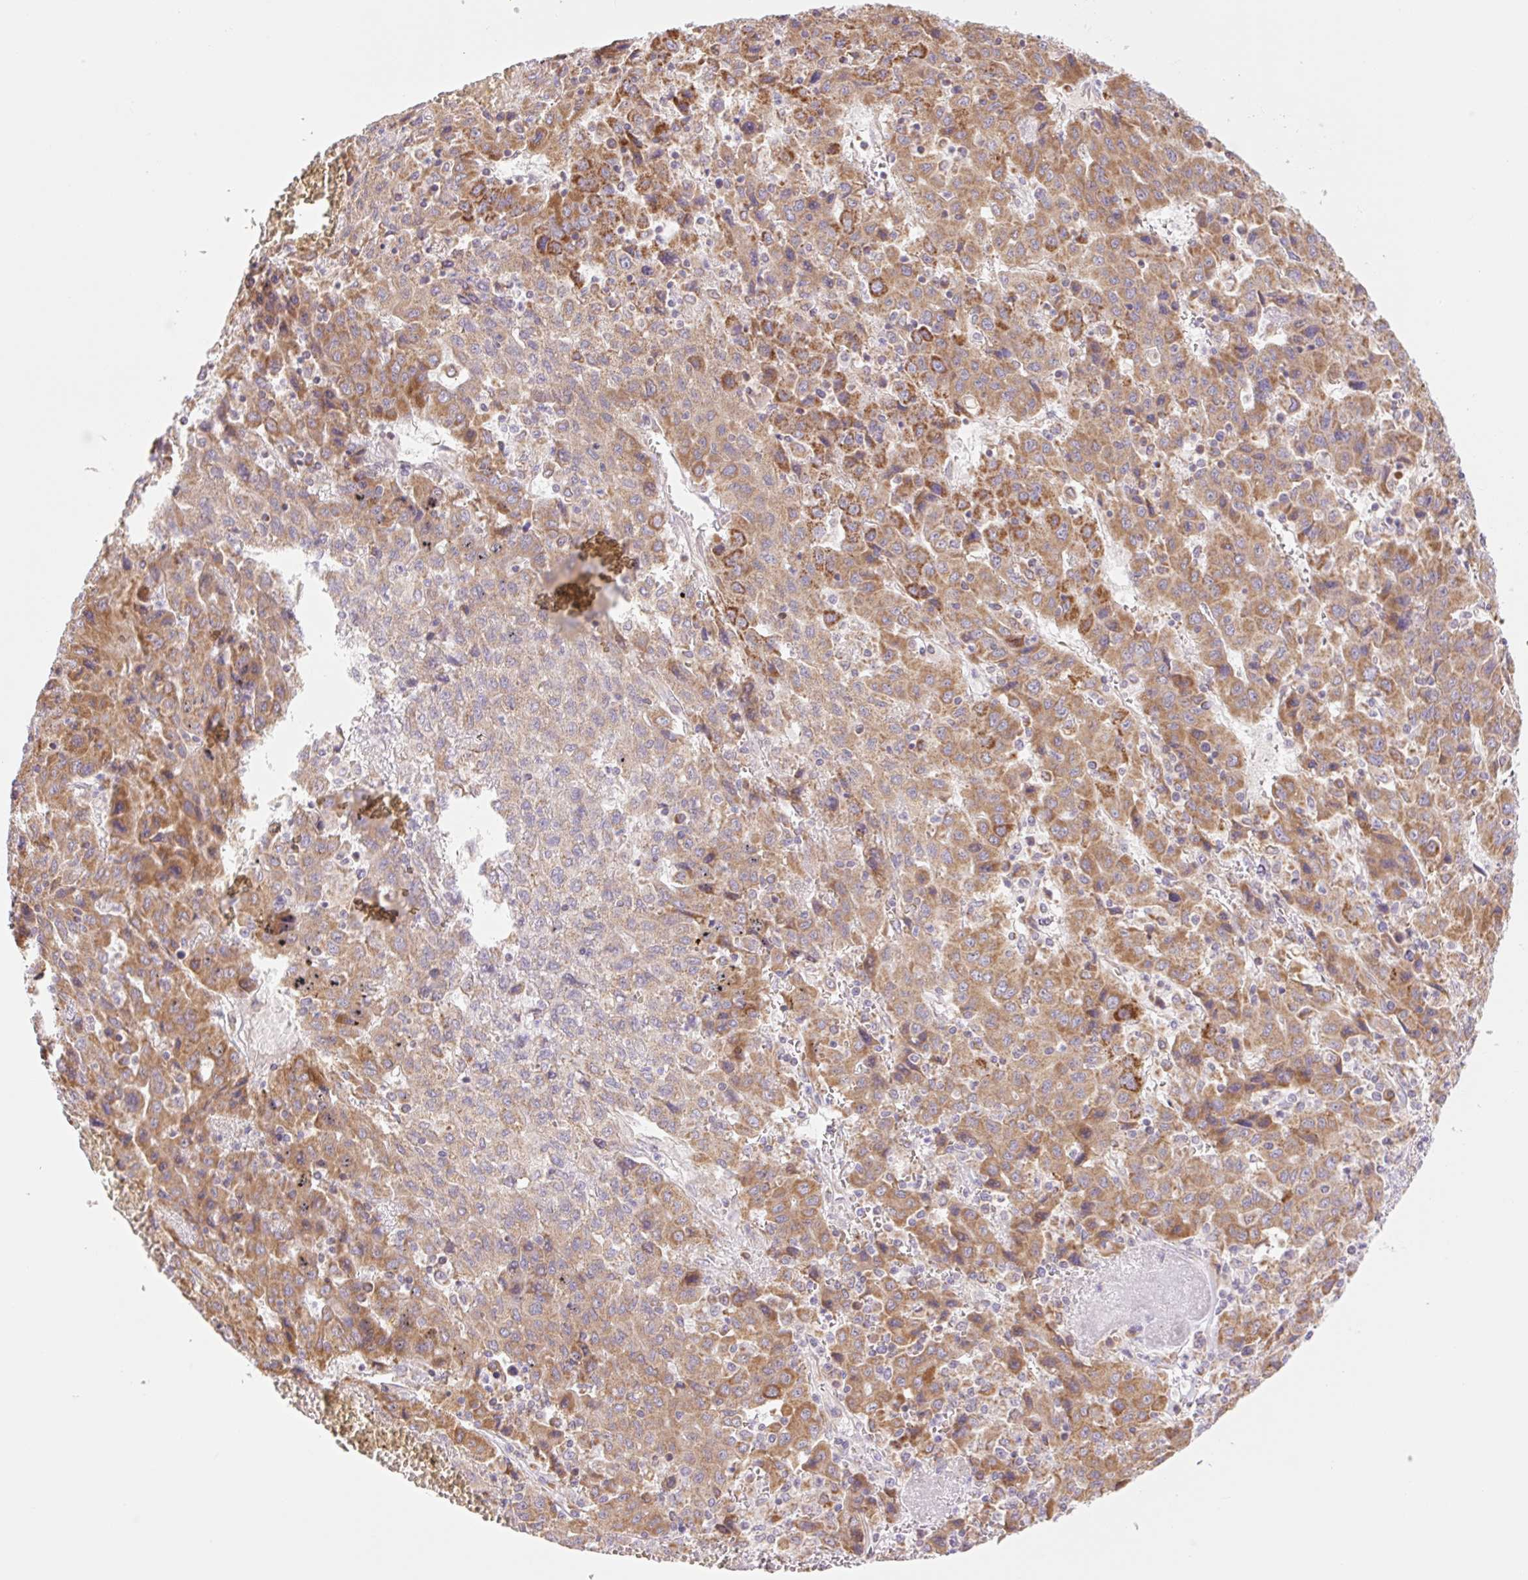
{"staining": {"intensity": "moderate", "quantity": ">75%", "location": "cytoplasmic/membranous"}, "tissue": "liver cancer", "cell_type": "Tumor cells", "image_type": "cancer", "snomed": [{"axis": "morphology", "description": "Carcinoma, Hepatocellular, NOS"}, {"axis": "topography", "description": "Liver"}], "caption": "Brown immunohistochemical staining in hepatocellular carcinoma (liver) displays moderate cytoplasmic/membranous staining in approximately >75% of tumor cells.", "gene": "GOSR2", "patient": {"sex": "female", "age": 53}}